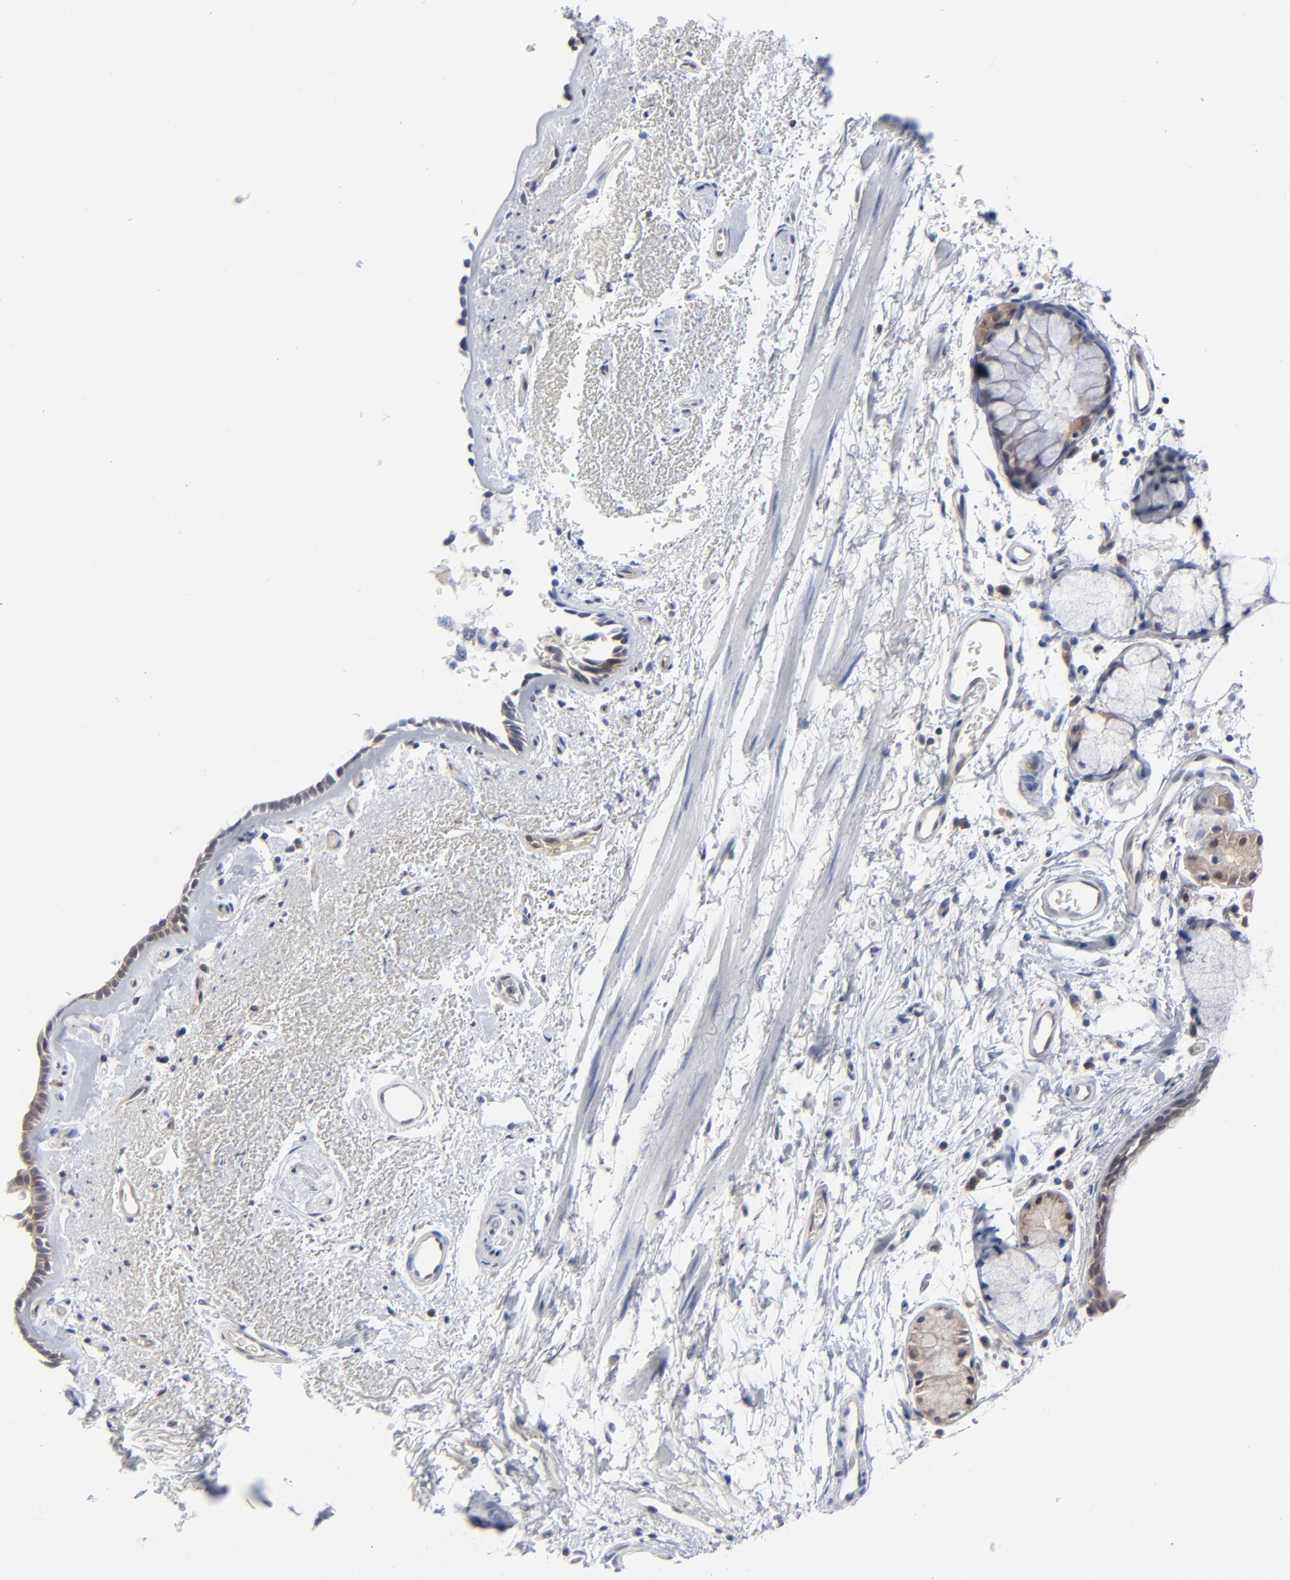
{"staining": {"intensity": "weak", "quantity": ">75%", "location": "cytoplasmic/membranous"}, "tissue": "bronchus", "cell_type": "Respiratory epithelial cells", "image_type": "normal", "snomed": [{"axis": "morphology", "description": "Normal tissue, NOS"}, {"axis": "morphology", "description": "Adenocarcinoma, NOS"}, {"axis": "topography", "description": "Bronchus"}, {"axis": "topography", "description": "Lung"}], "caption": "Respiratory epithelial cells display low levels of weak cytoplasmic/membranous positivity in about >75% of cells in benign bronchus. The staining is performed using DAB (3,3'-diaminobenzidine) brown chromogen to label protein expression. The nuclei are counter-stained blue using hematoxylin.", "gene": "RPS6KB1", "patient": {"sex": "male", "age": 71}}